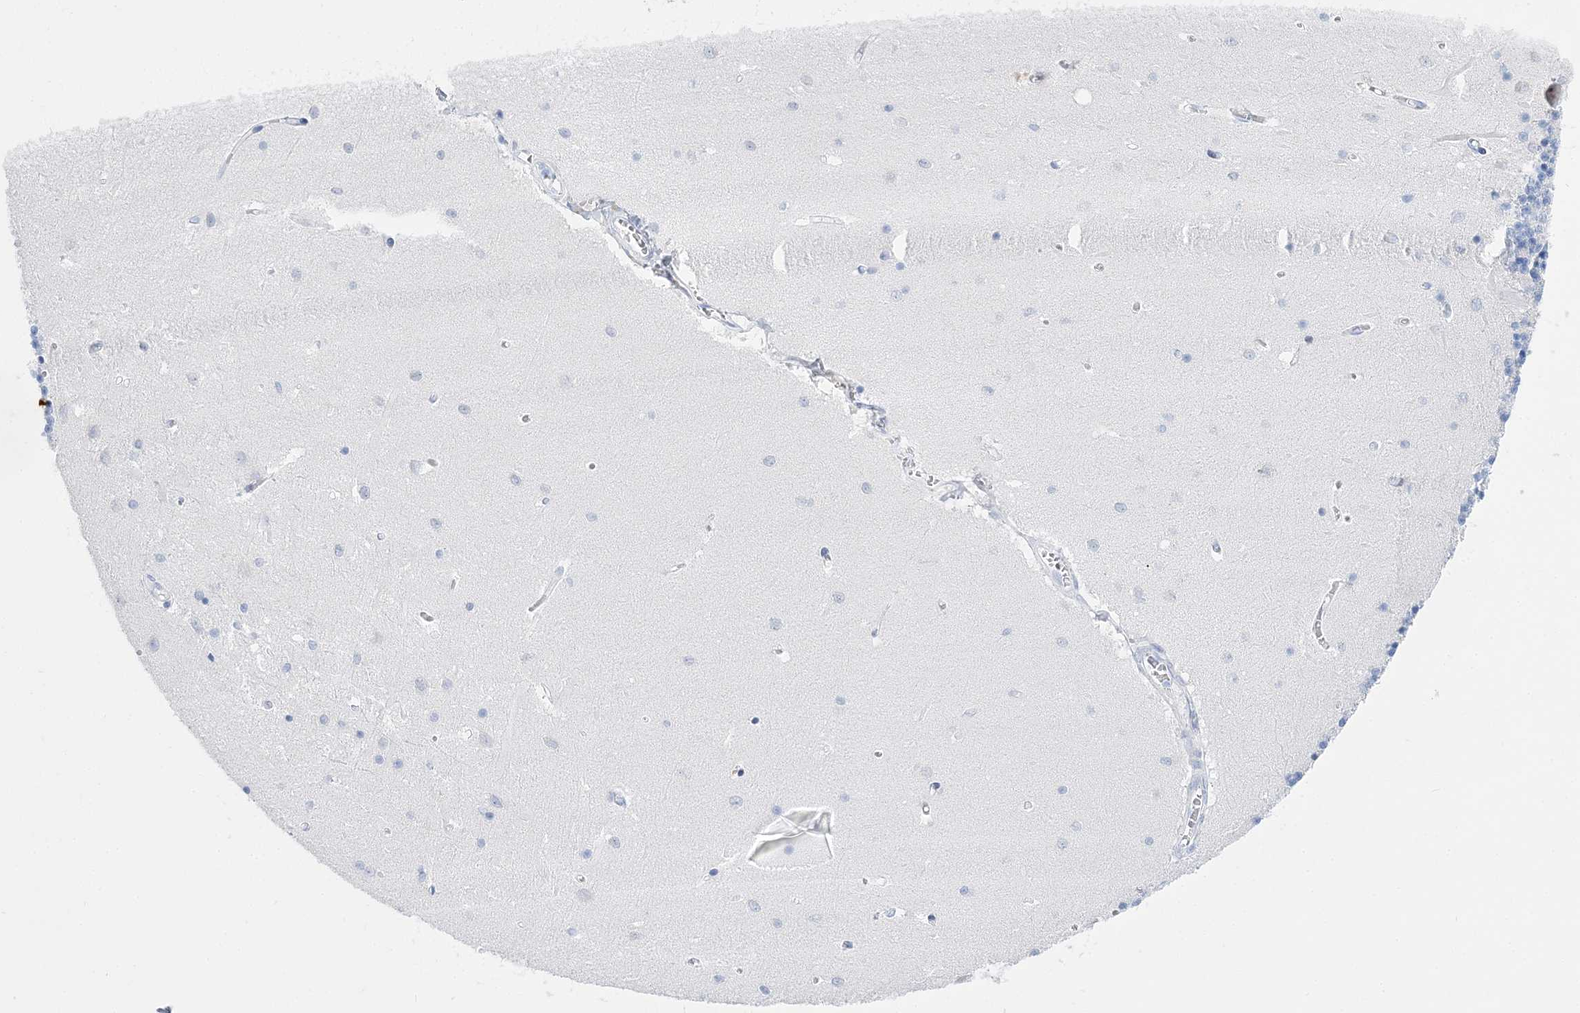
{"staining": {"intensity": "negative", "quantity": "none", "location": "none"}, "tissue": "cerebellum", "cell_type": "Cells in granular layer", "image_type": "normal", "snomed": [{"axis": "morphology", "description": "Normal tissue, NOS"}, {"axis": "topography", "description": "Cerebellum"}], "caption": "A high-resolution micrograph shows immunohistochemistry (IHC) staining of benign cerebellum, which exhibits no significant expression in cells in granular layer. Brightfield microscopy of immunohistochemistry (IHC) stained with DAB (brown) and hematoxylin (blue), captured at high magnification.", "gene": "TSPYL6", "patient": {"sex": "male", "age": 37}}